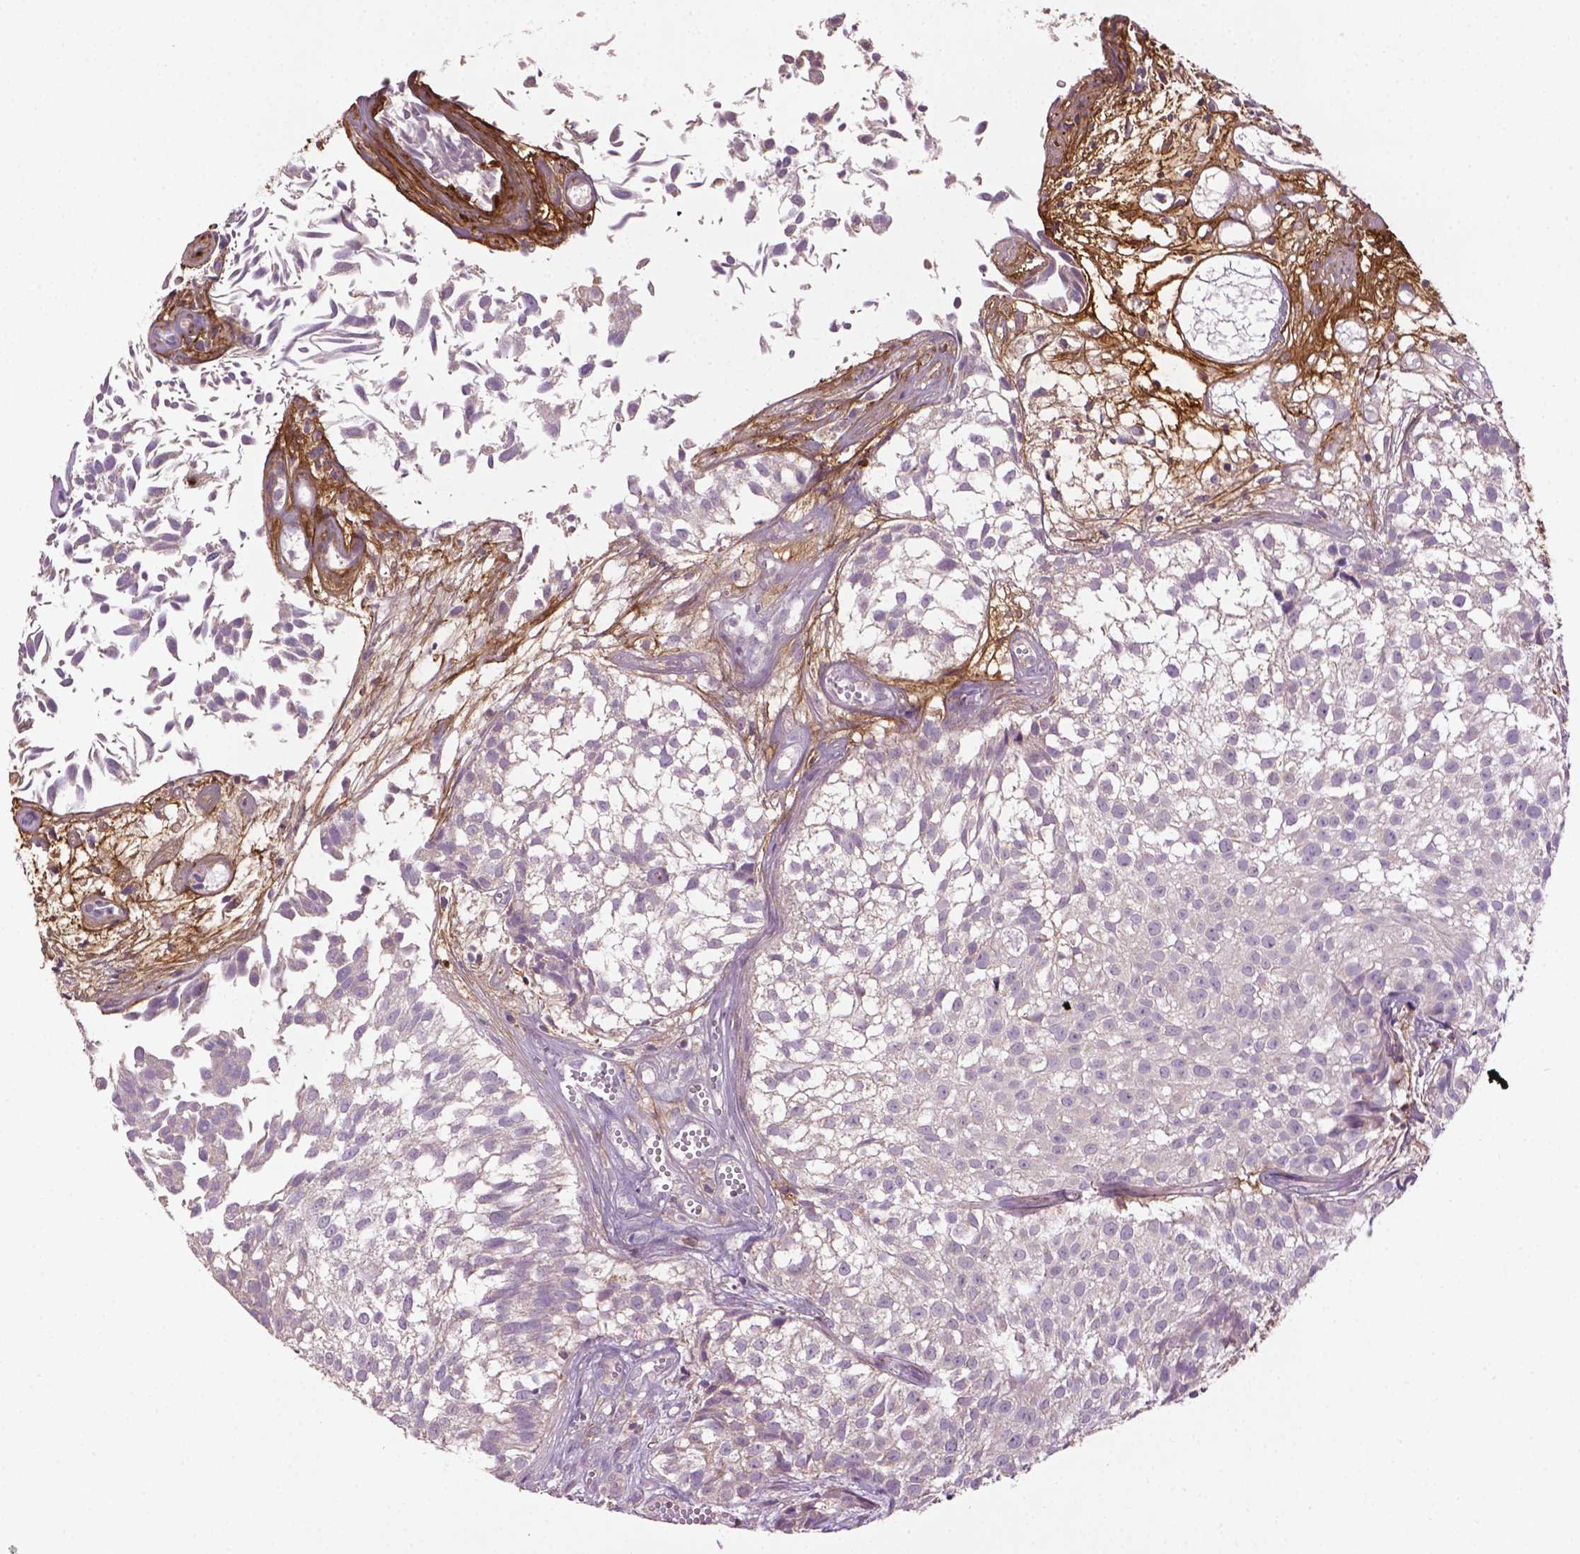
{"staining": {"intensity": "negative", "quantity": "none", "location": "none"}, "tissue": "urothelial cancer", "cell_type": "Tumor cells", "image_type": "cancer", "snomed": [{"axis": "morphology", "description": "Urothelial carcinoma, Low grade"}, {"axis": "topography", "description": "Urinary bladder"}], "caption": "DAB (3,3'-diaminobenzidine) immunohistochemical staining of human urothelial cancer reveals no significant staining in tumor cells.", "gene": "LRRC3C", "patient": {"sex": "male", "age": 70}}